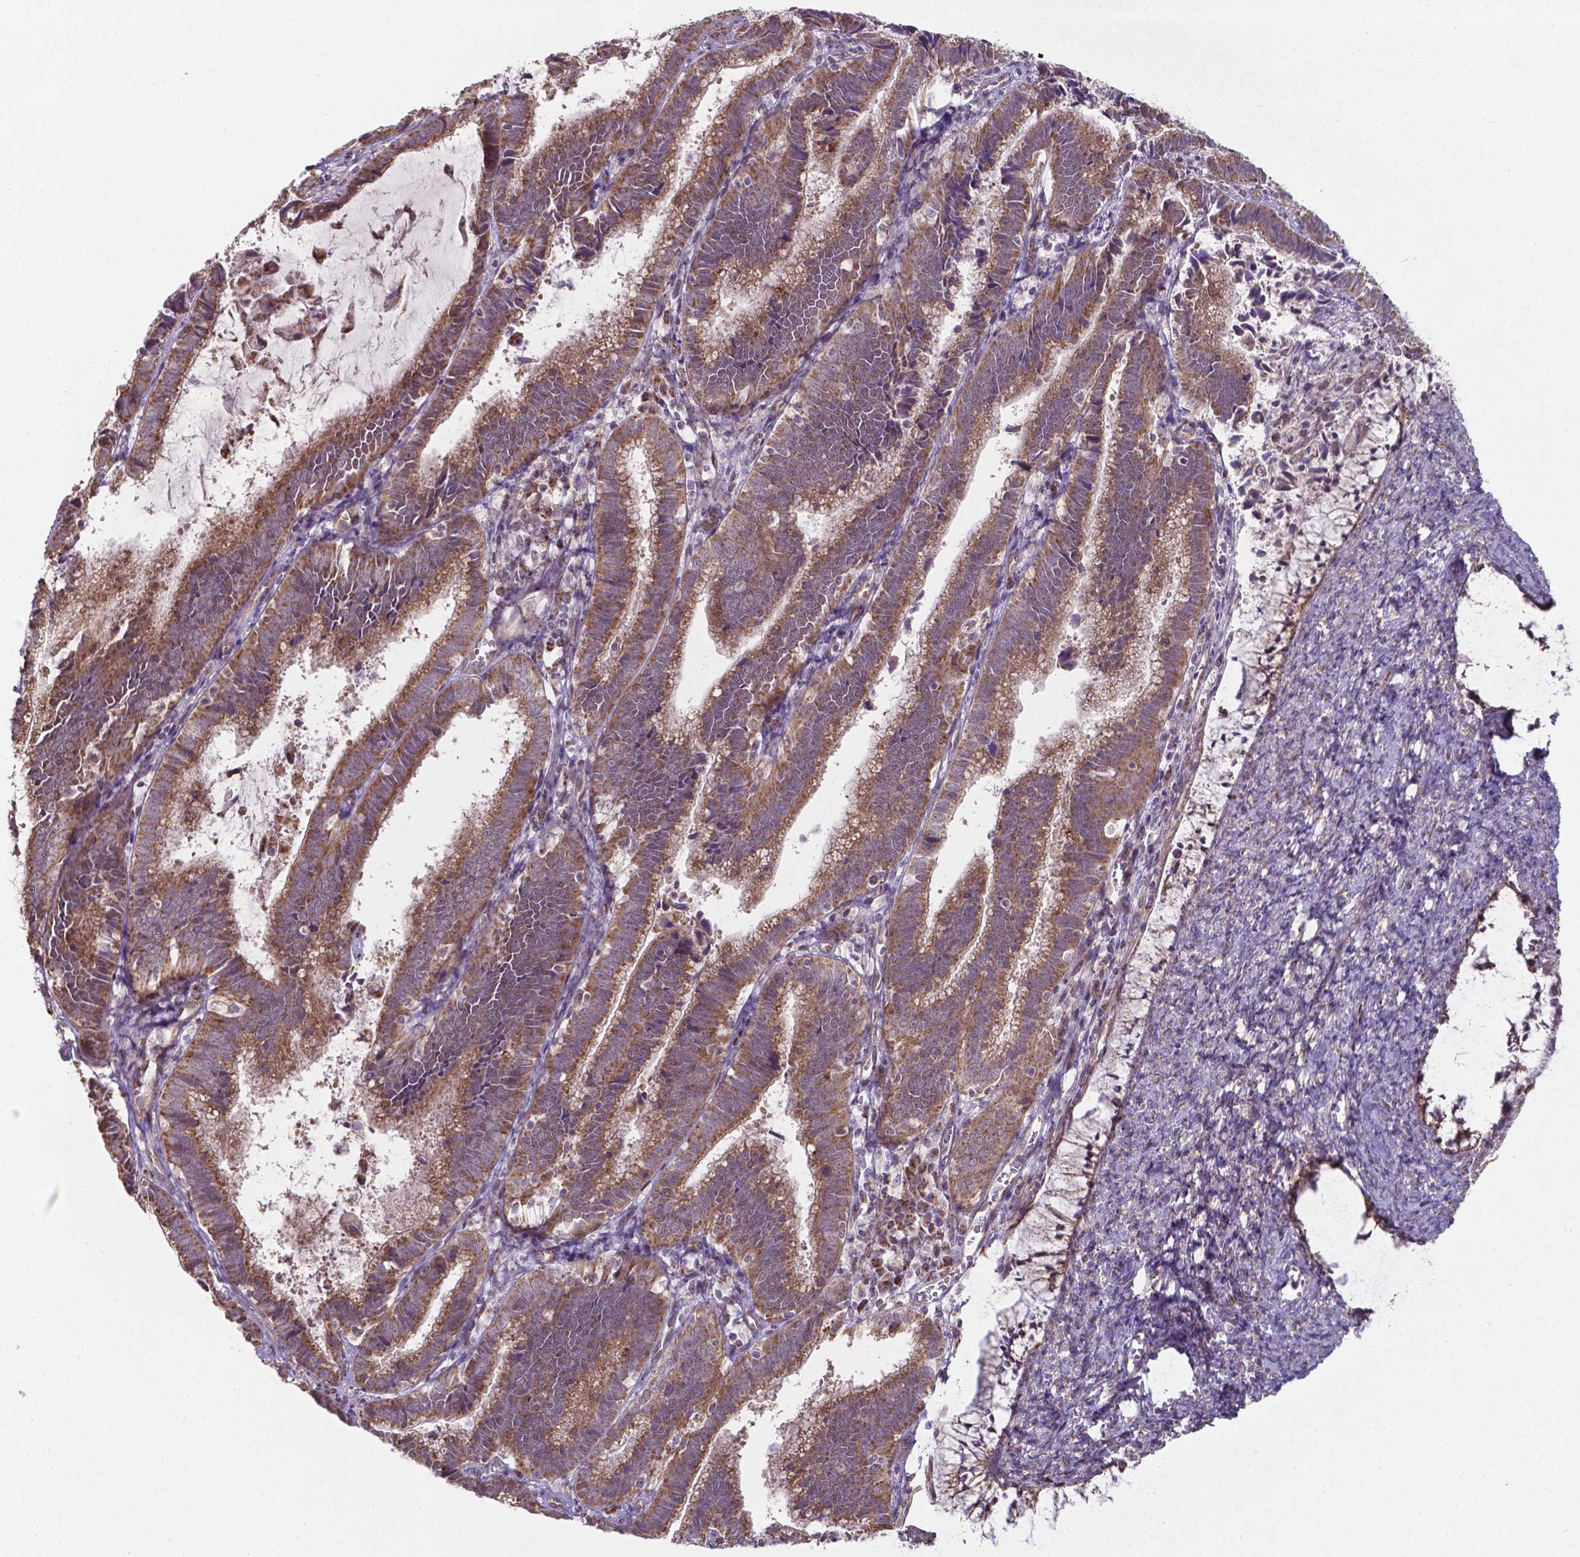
{"staining": {"intensity": "moderate", "quantity": ">75%", "location": "cytoplasmic/membranous"}, "tissue": "cervical cancer", "cell_type": "Tumor cells", "image_type": "cancer", "snomed": [{"axis": "morphology", "description": "Adenocarcinoma, NOS"}, {"axis": "topography", "description": "Cervix"}], "caption": "Protein staining of cervical adenocarcinoma tissue shows moderate cytoplasmic/membranous positivity in approximately >75% of tumor cells. The protein of interest is shown in brown color, while the nuclei are stained blue.", "gene": "FAM114A1", "patient": {"sex": "female", "age": 61}}